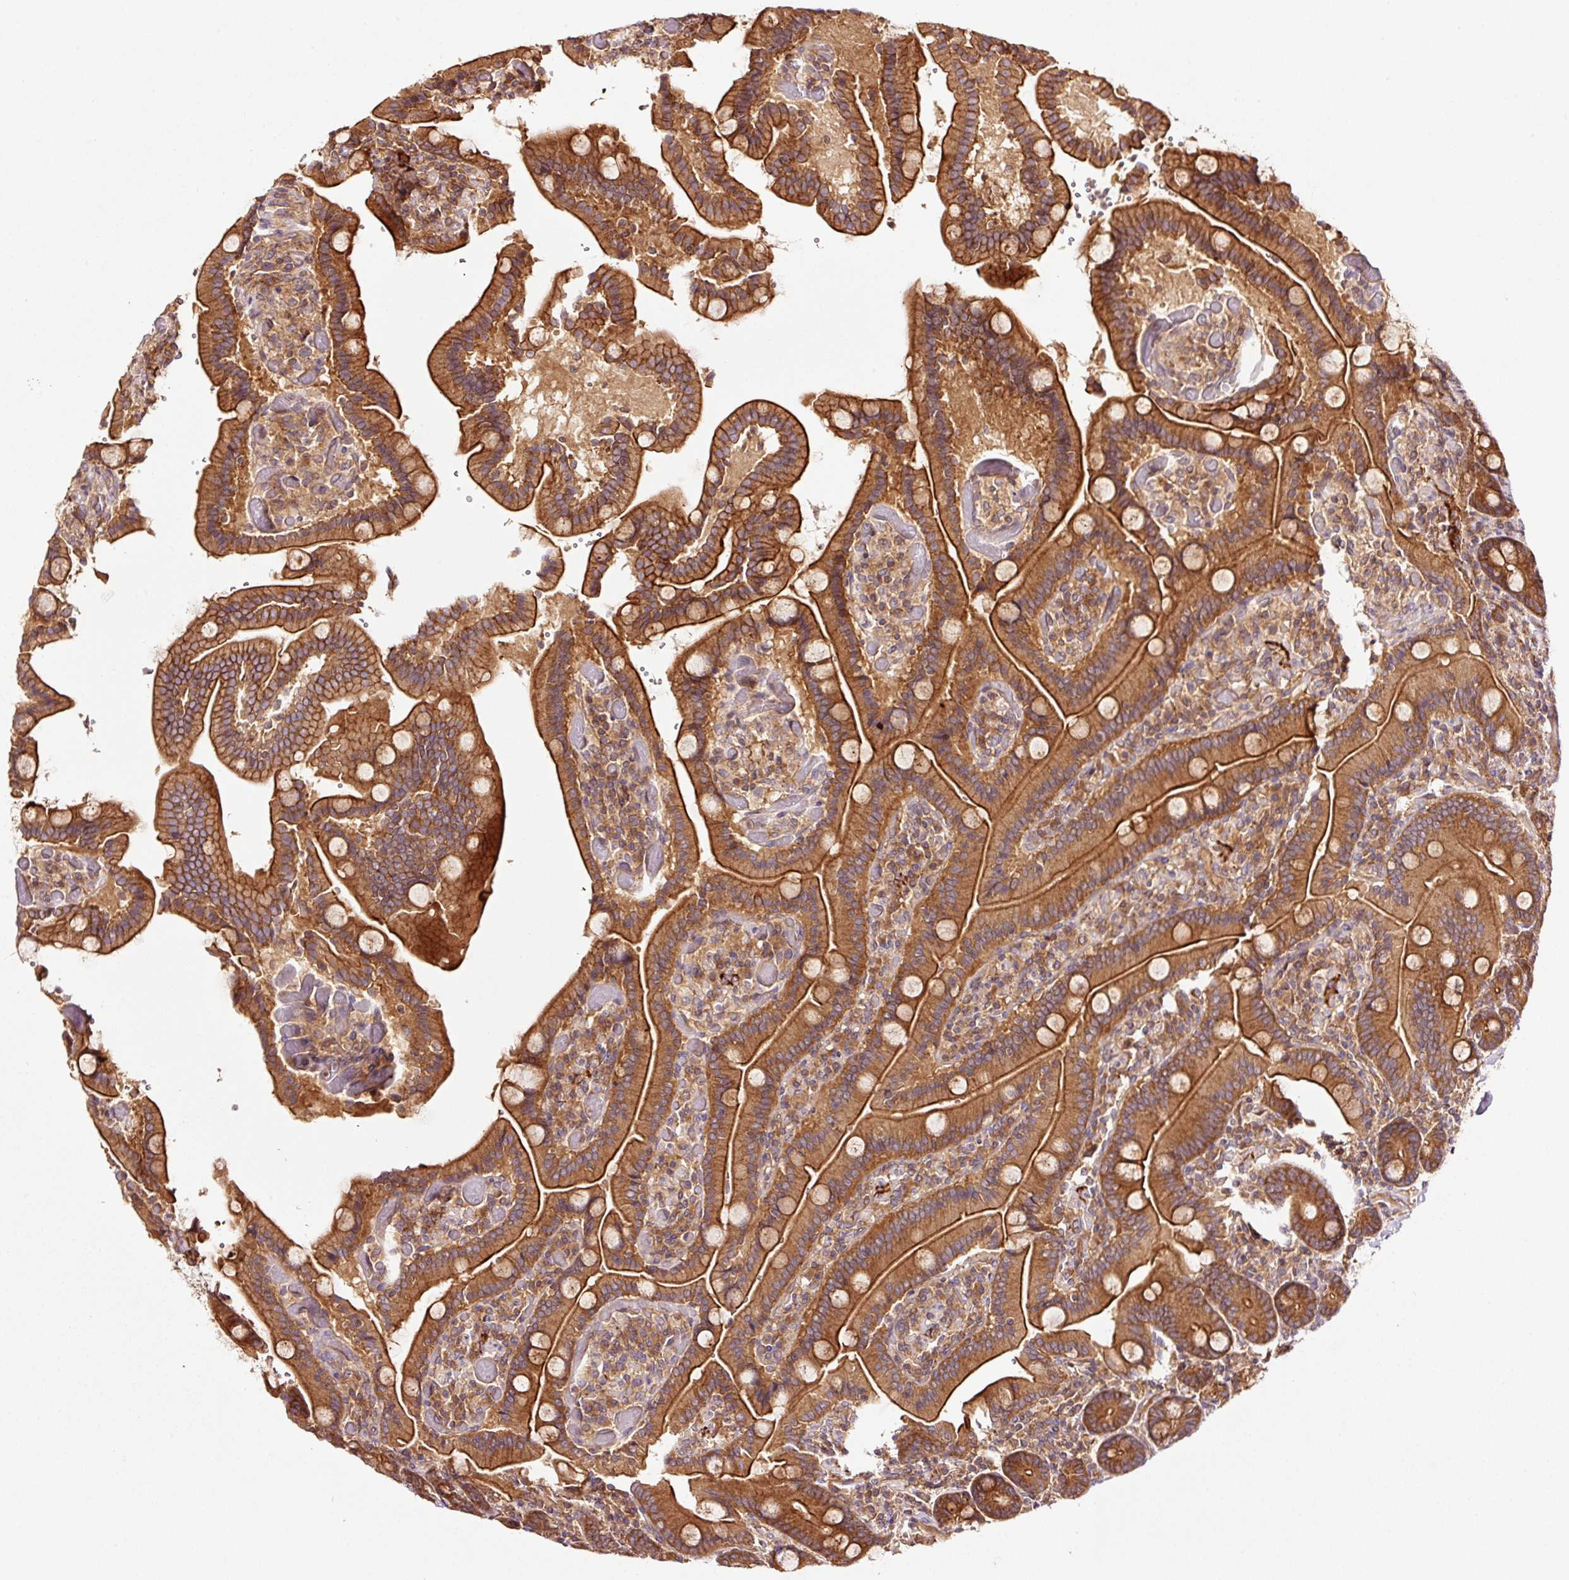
{"staining": {"intensity": "strong", "quantity": ">75%", "location": "cytoplasmic/membranous"}, "tissue": "duodenum", "cell_type": "Glandular cells", "image_type": "normal", "snomed": [{"axis": "morphology", "description": "Normal tissue, NOS"}, {"axis": "topography", "description": "Duodenum"}], "caption": "Strong cytoplasmic/membranous positivity for a protein is seen in approximately >75% of glandular cells of benign duodenum using immunohistochemistry (IHC).", "gene": "METAP1", "patient": {"sex": "female", "age": 62}}